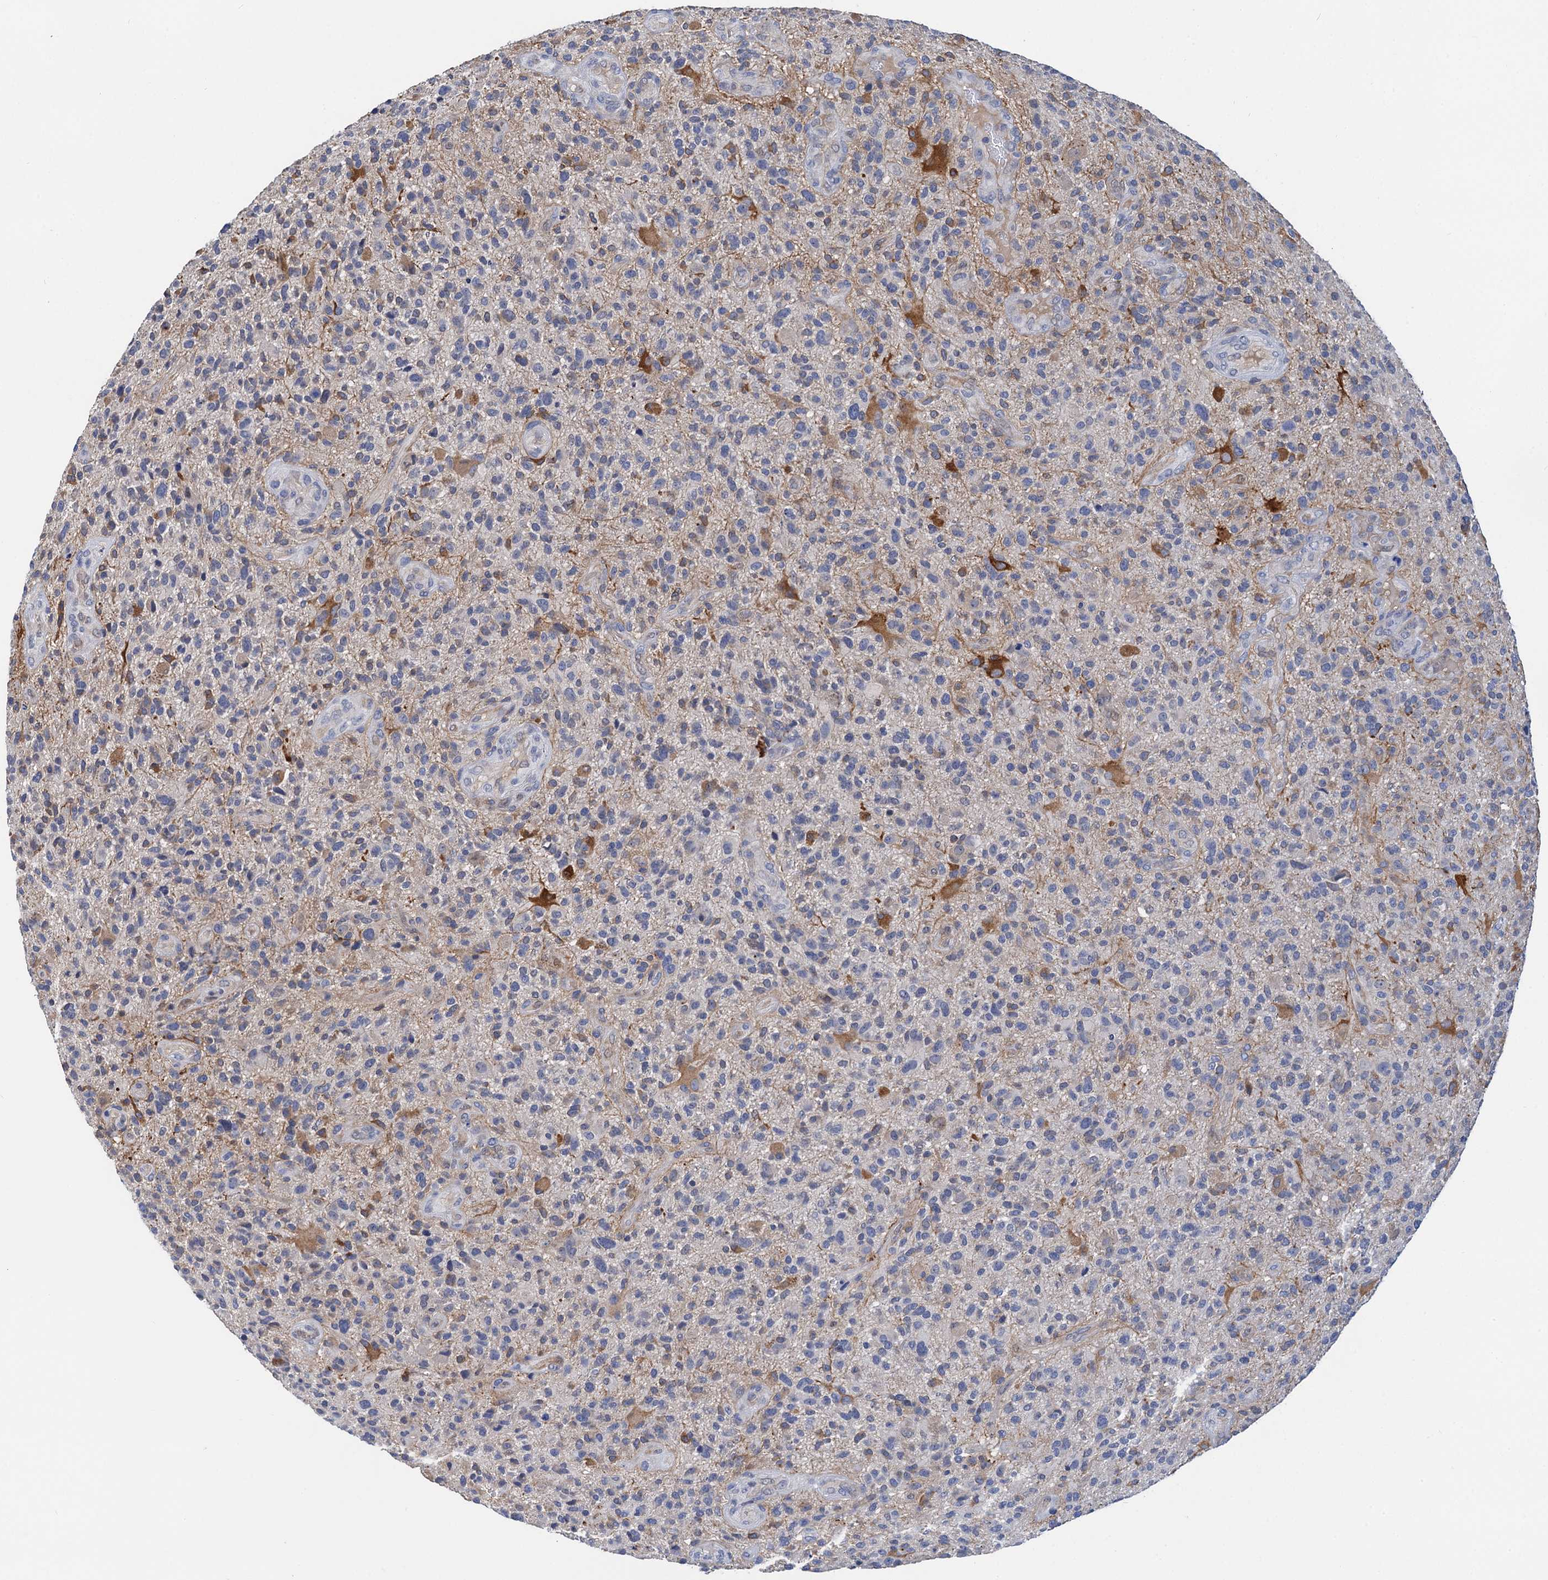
{"staining": {"intensity": "negative", "quantity": "none", "location": "none"}, "tissue": "glioma", "cell_type": "Tumor cells", "image_type": "cancer", "snomed": [{"axis": "morphology", "description": "Glioma, malignant, High grade"}, {"axis": "topography", "description": "Brain"}], "caption": "The image reveals no significant expression in tumor cells of glioma.", "gene": "TMEM39B", "patient": {"sex": "male", "age": 47}}